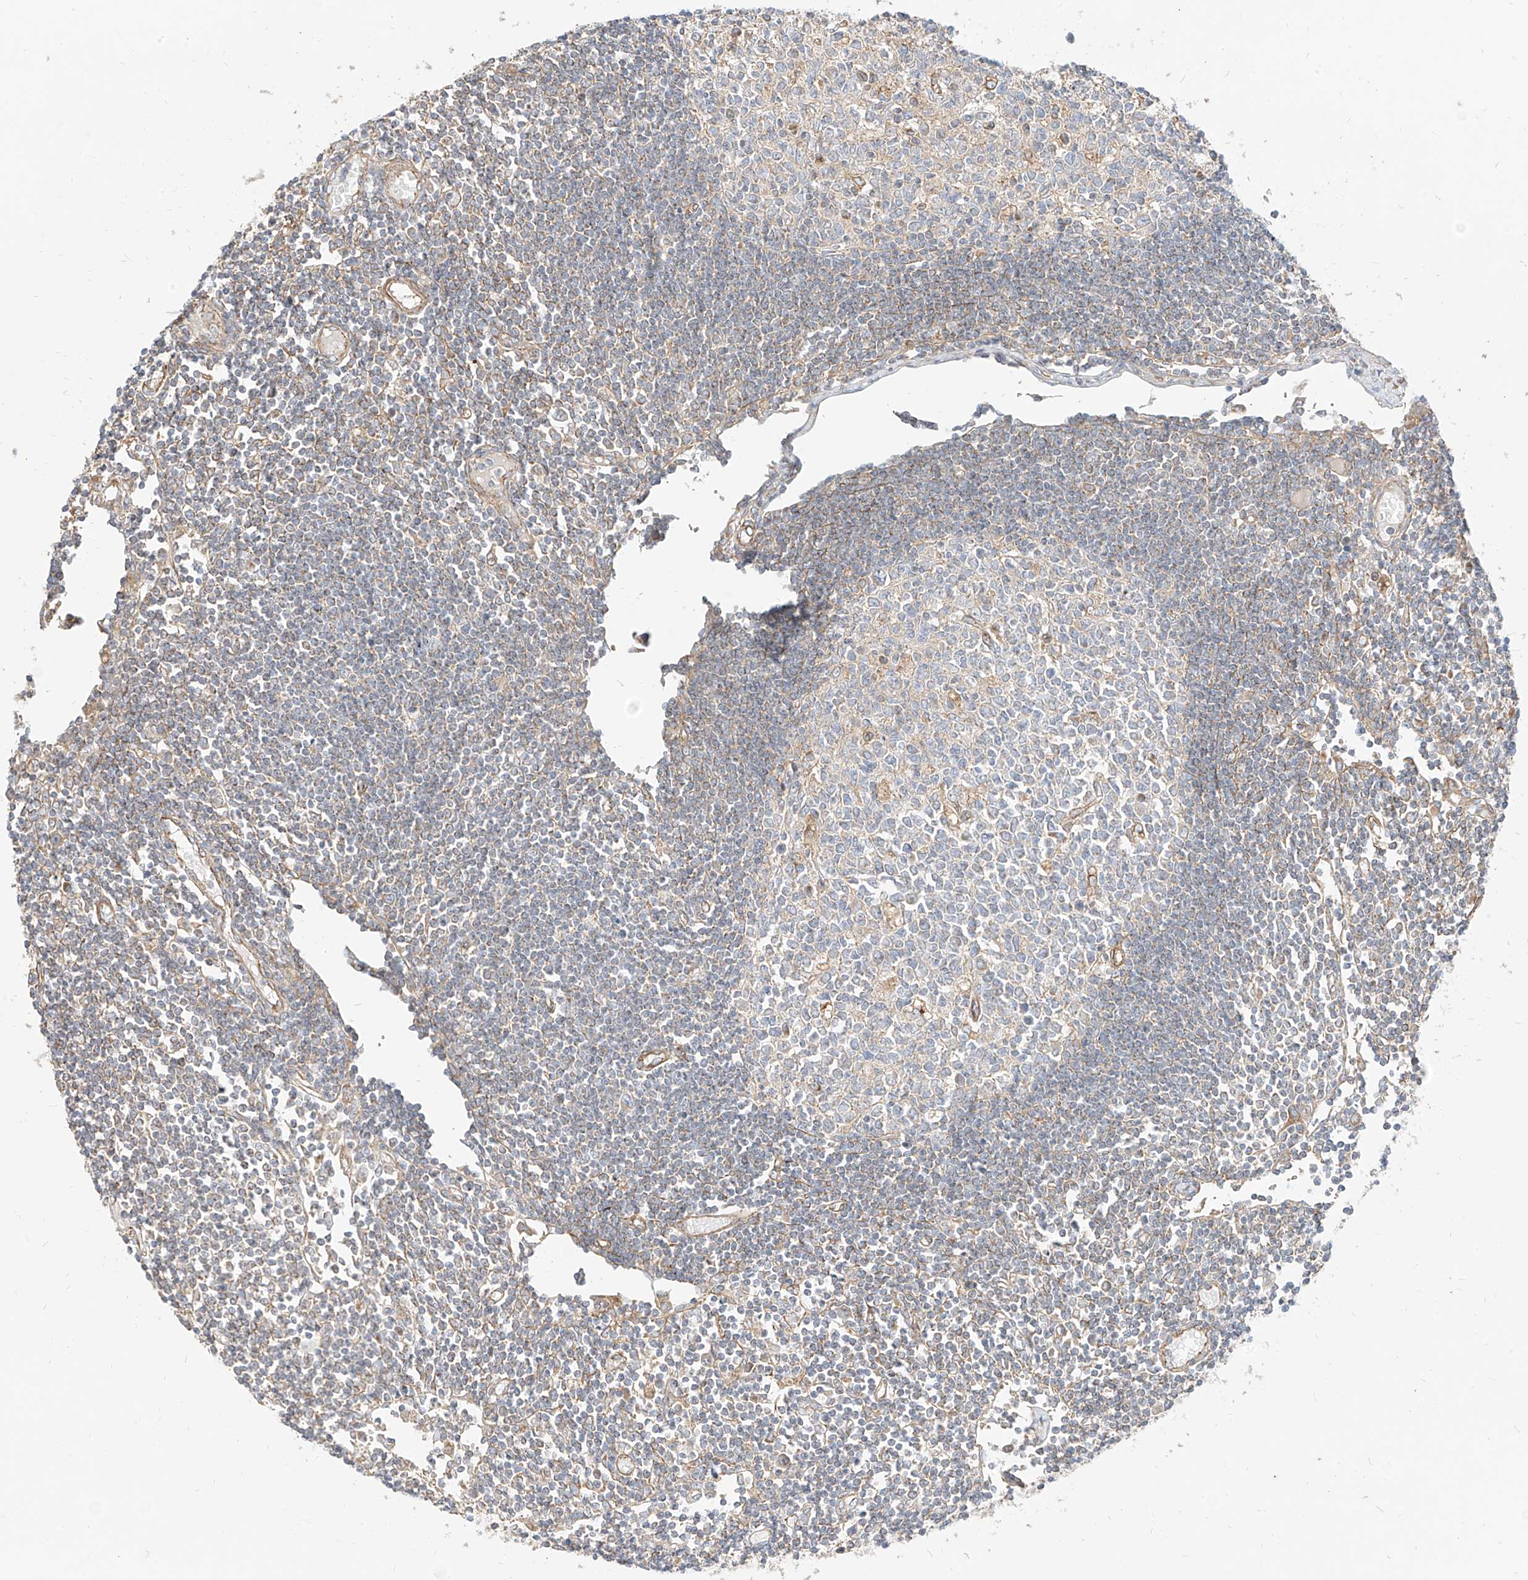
{"staining": {"intensity": "moderate", "quantity": "<25%", "location": "cytoplasmic/membranous"}, "tissue": "lymph node", "cell_type": "Germinal center cells", "image_type": "normal", "snomed": [{"axis": "morphology", "description": "Normal tissue, NOS"}, {"axis": "topography", "description": "Lymph node"}], "caption": "This is an image of immunohistochemistry (IHC) staining of normal lymph node, which shows moderate expression in the cytoplasmic/membranous of germinal center cells.", "gene": "PLCL1", "patient": {"sex": "female", "age": 11}}